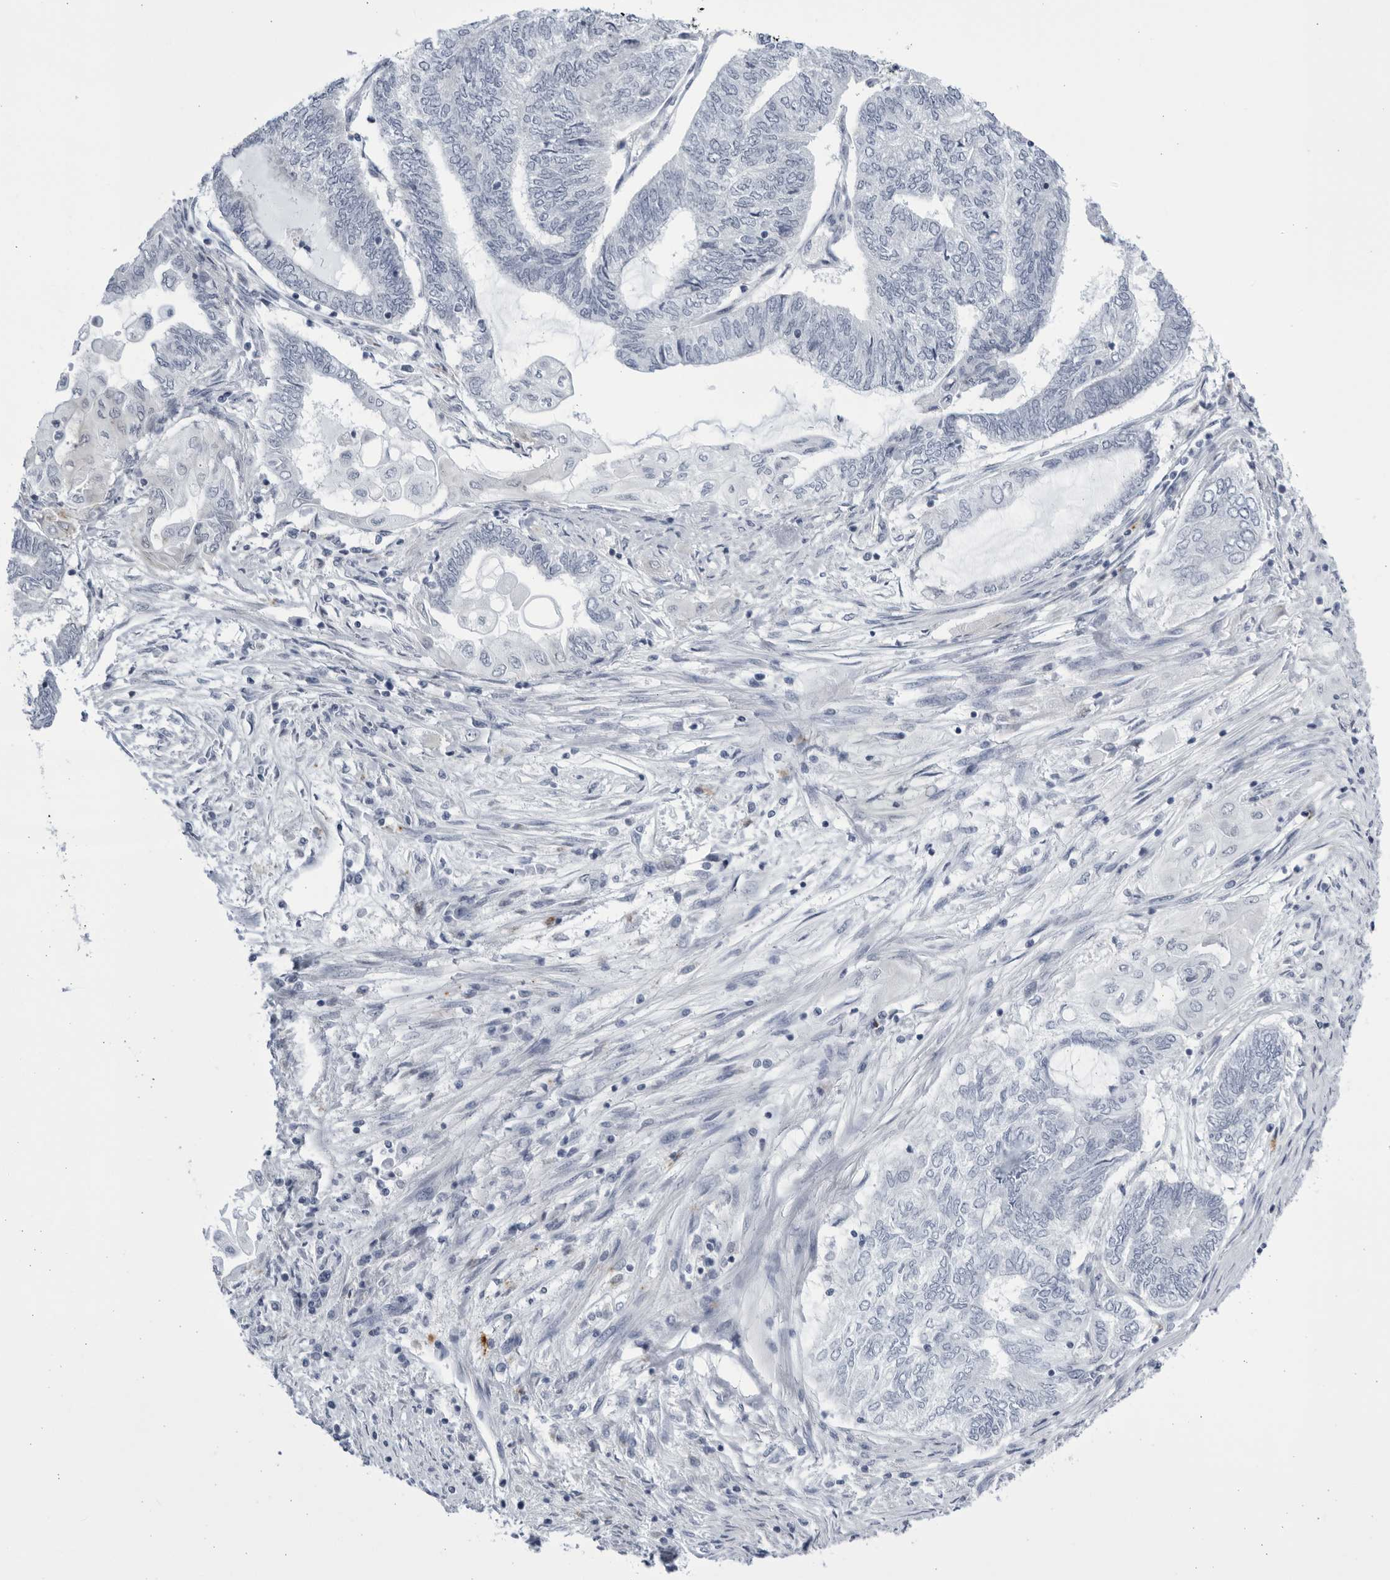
{"staining": {"intensity": "negative", "quantity": "none", "location": "none"}, "tissue": "endometrial cancer", "cell_type": "Tumor cells", "image_type": "cancer", "snomed": [{"axis": "morphology", "description": "Adenocarcinoma, NOS"}, {"axis": "topography", "description": "Uterus"}, {"axis": "topography", "description": "Endometrium"}], "caption": "High power microscopy image of an immunohistochemistry micrograph of endometrial cancer, revealing no significant positivity in tumor cells.", "gene": "CCDC181", "patient": {"sex": "female", "age": 70}}